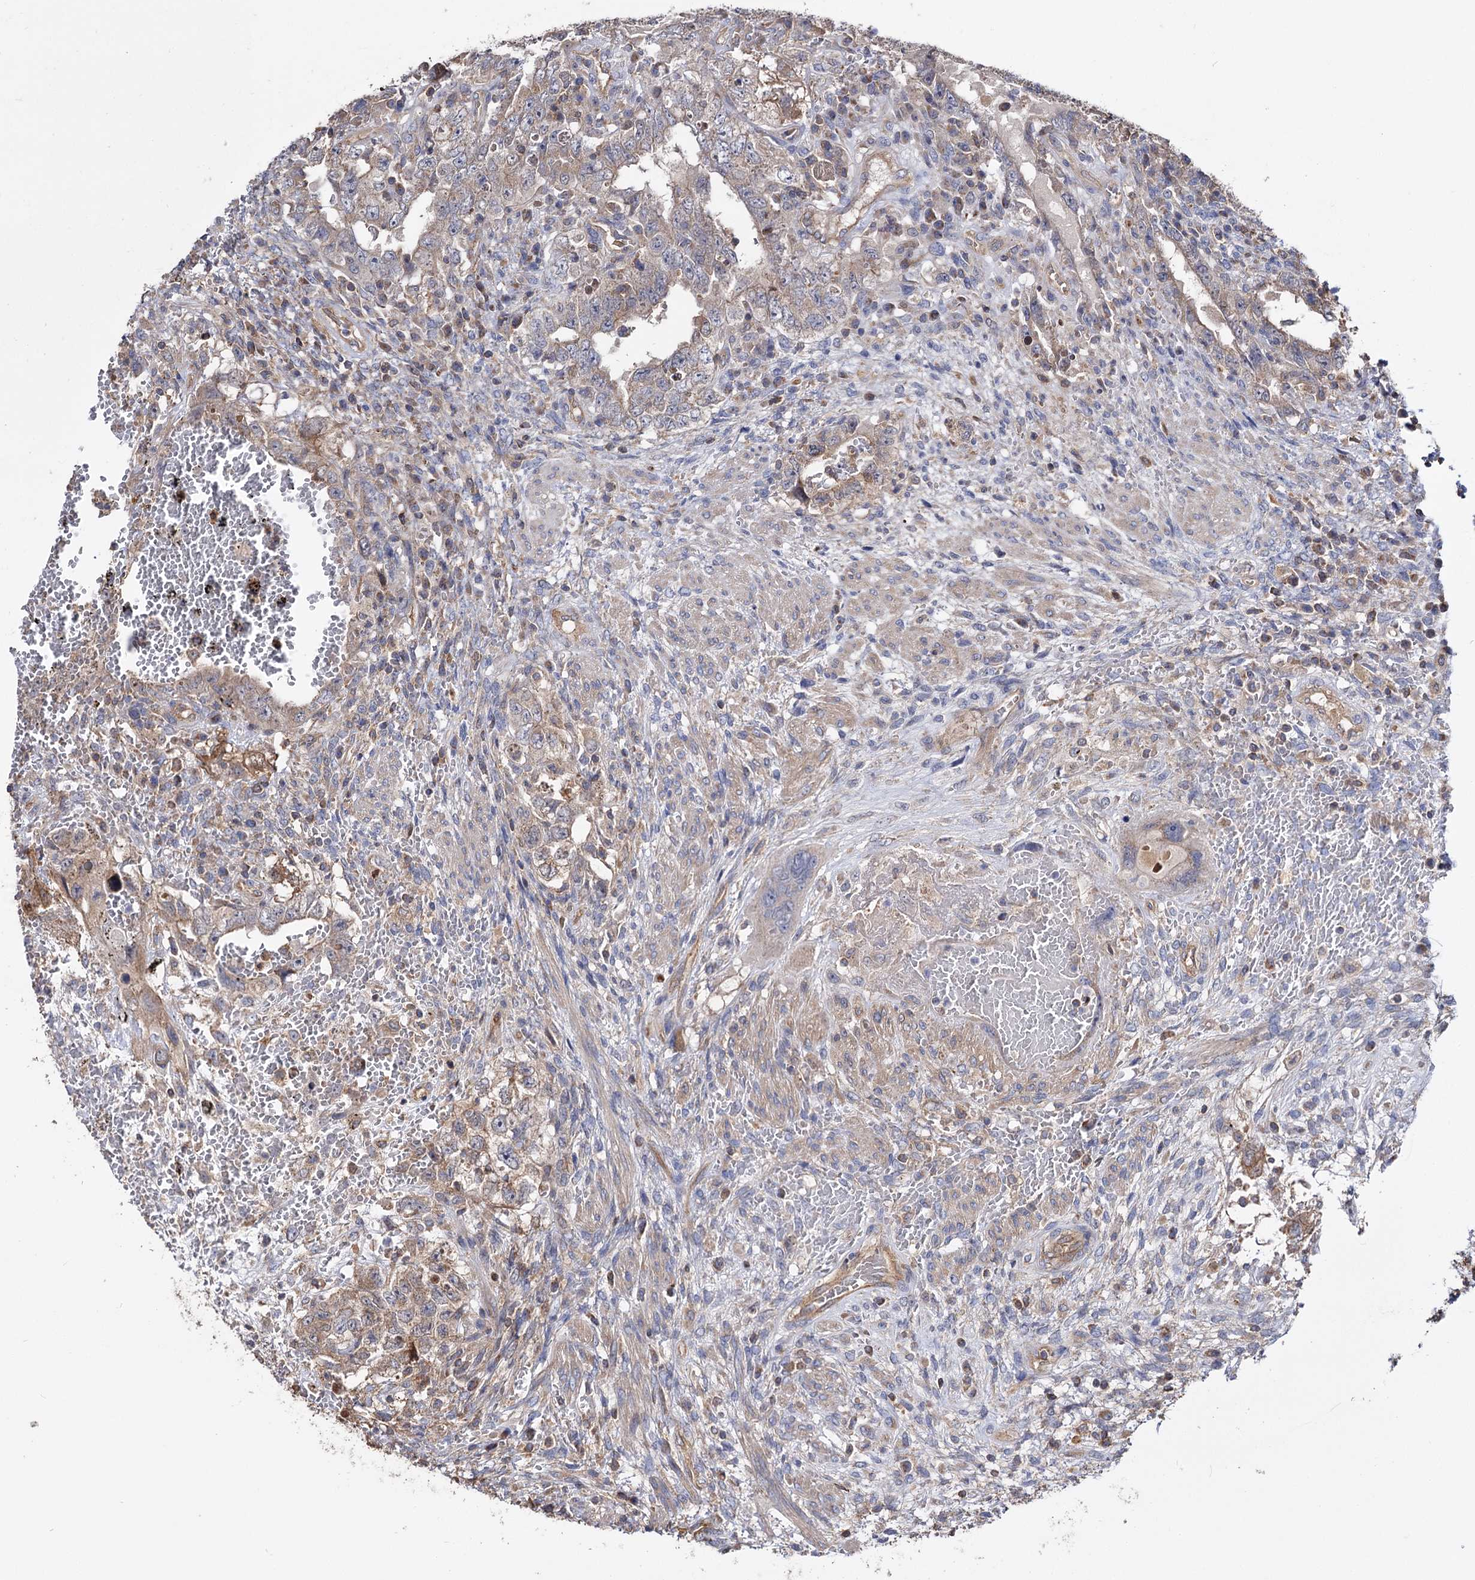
{"staining": {"intensity": "weak", "quantity": "25%-75%", "location": "cytoplasmic/membranous"}, "tissue": "testis cancer", "cell_type": "Tumor cells", "image_type": "cancer", "snomed": [{"axis": "morphology", "description": "Carcinoma, Embryonal, NOS"}, {"axis": "topography", "description": "Testis"}], "caption": "A brown stain labels weak cytoplasmic/membranous expression of a protein in testis cancer (embryonal carcinoma) tumor cells.", "gene": "IDI1", "patient": {"sex": "male", "age": 26}}